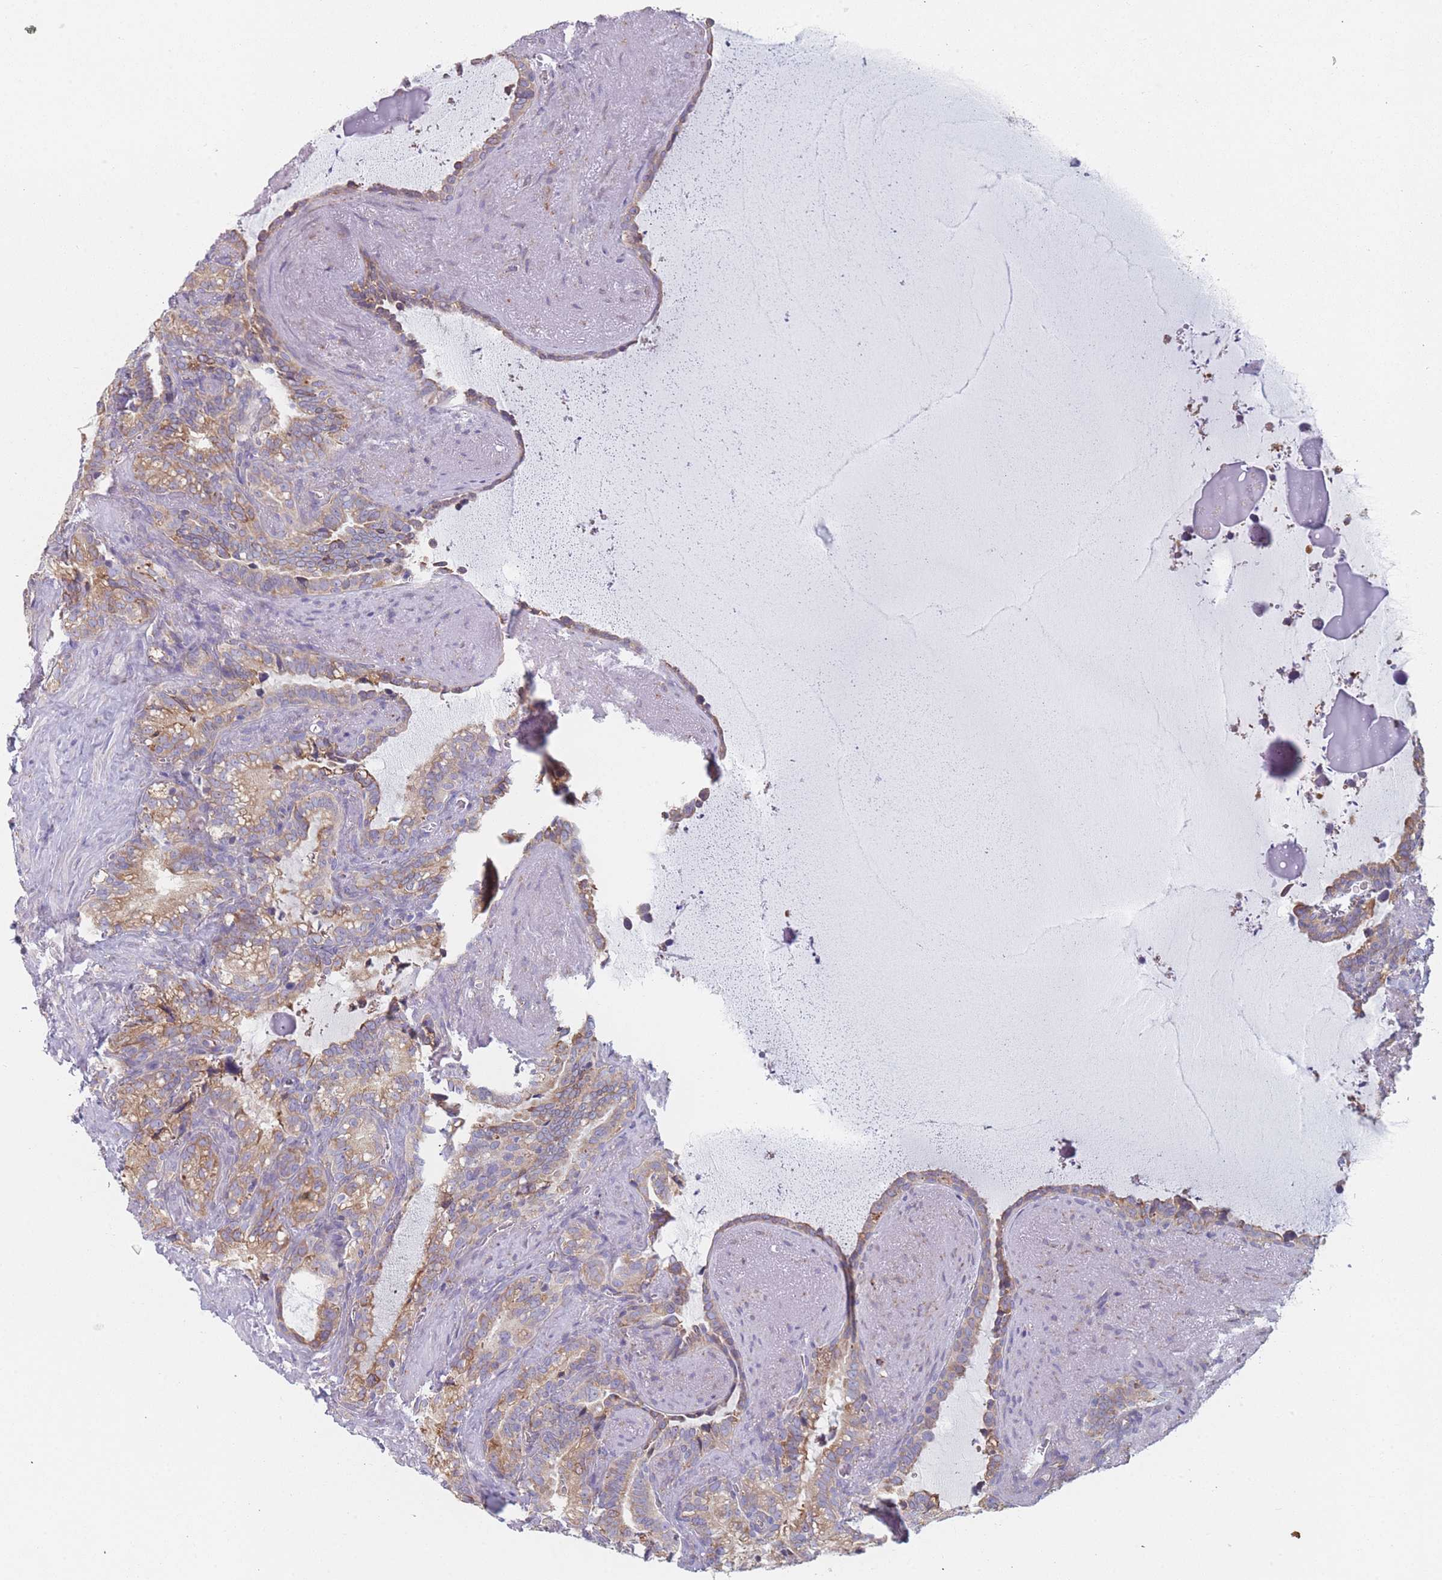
{"staining": {"intensity": "moderate", "quantity": "25%-75%", "location": "cytoplasmic/membranous"}, "tissue": "seminal vesicle", "cell_type": "Glandular cells", "image_type": "normal", "snomed": [{"axis": "morphology", "description": "Normal tissue, NOS"}, {"axis": "topography", "description": "Prostate"}, {"axis": "topography", "description": "Seminal veicle"}], "caption": "An IHC image of benign tissue is shown. Protein staining in brown shows moderate cytoplasmic/membranous positivity in seminal vesicle within glandular cells. (Brightfield microscopy of DAB IHC at high magnification).", "gene": "OR7C2", "patient": {"sex": "male", "age": 58}}